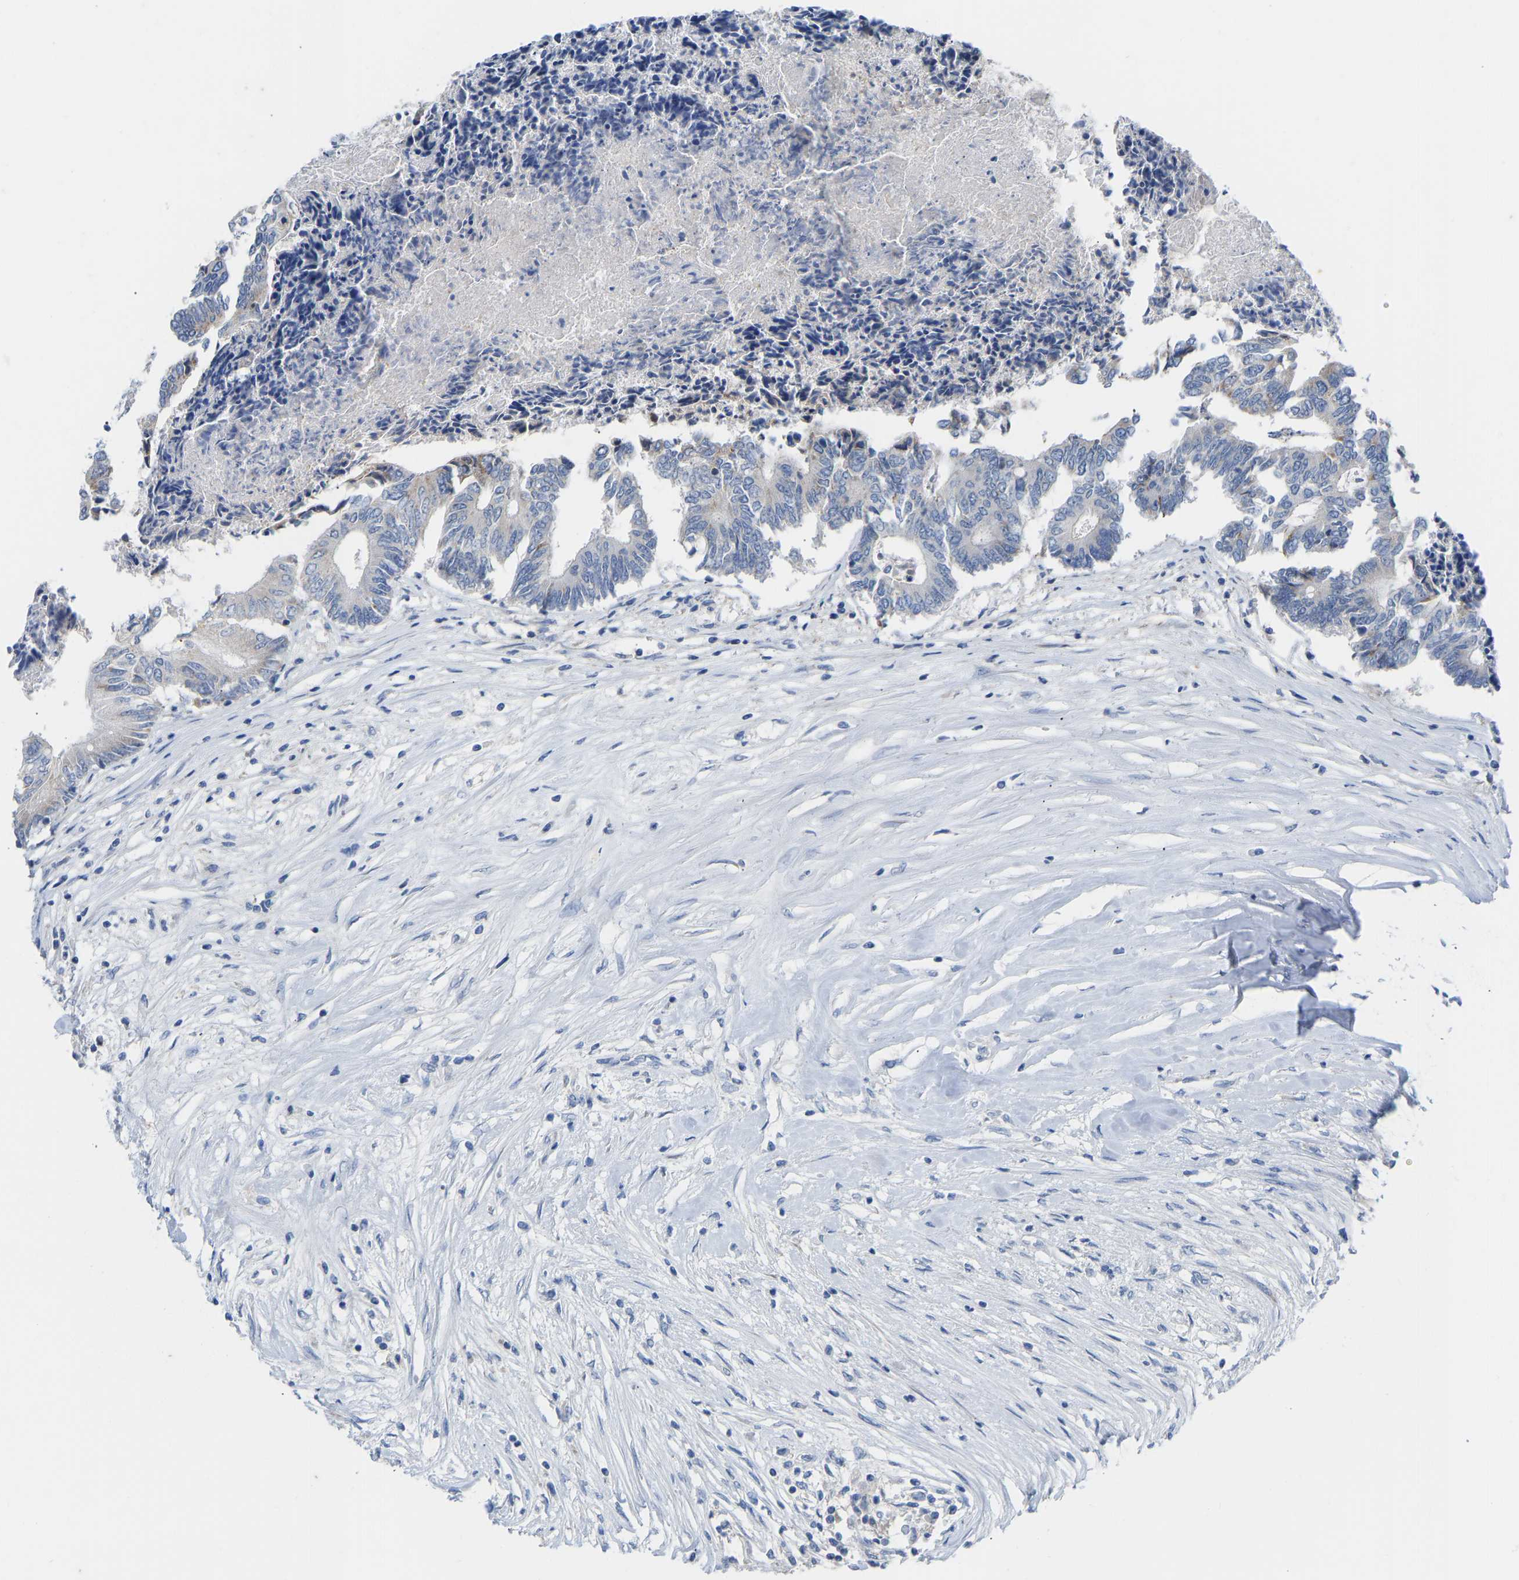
{"staining": {"intensity": "negative", "quantity": "none", "location": "none"}, "tissue": "colorectal cancer", "cell_type": "Tumor cells", "image_type": "cancer", "snomed": [{"axis": "morphology", "description": "Adenocarcinoma, NOS"}, {"axis": "topography", "description": "Rectum"}], "caption": "Immunohistochemistry of adenocarcinoma (colorectal) reveals no expression in tumor cells.", "gene": "OLIG2", "patient": {"sex": "male", "age": 63}}